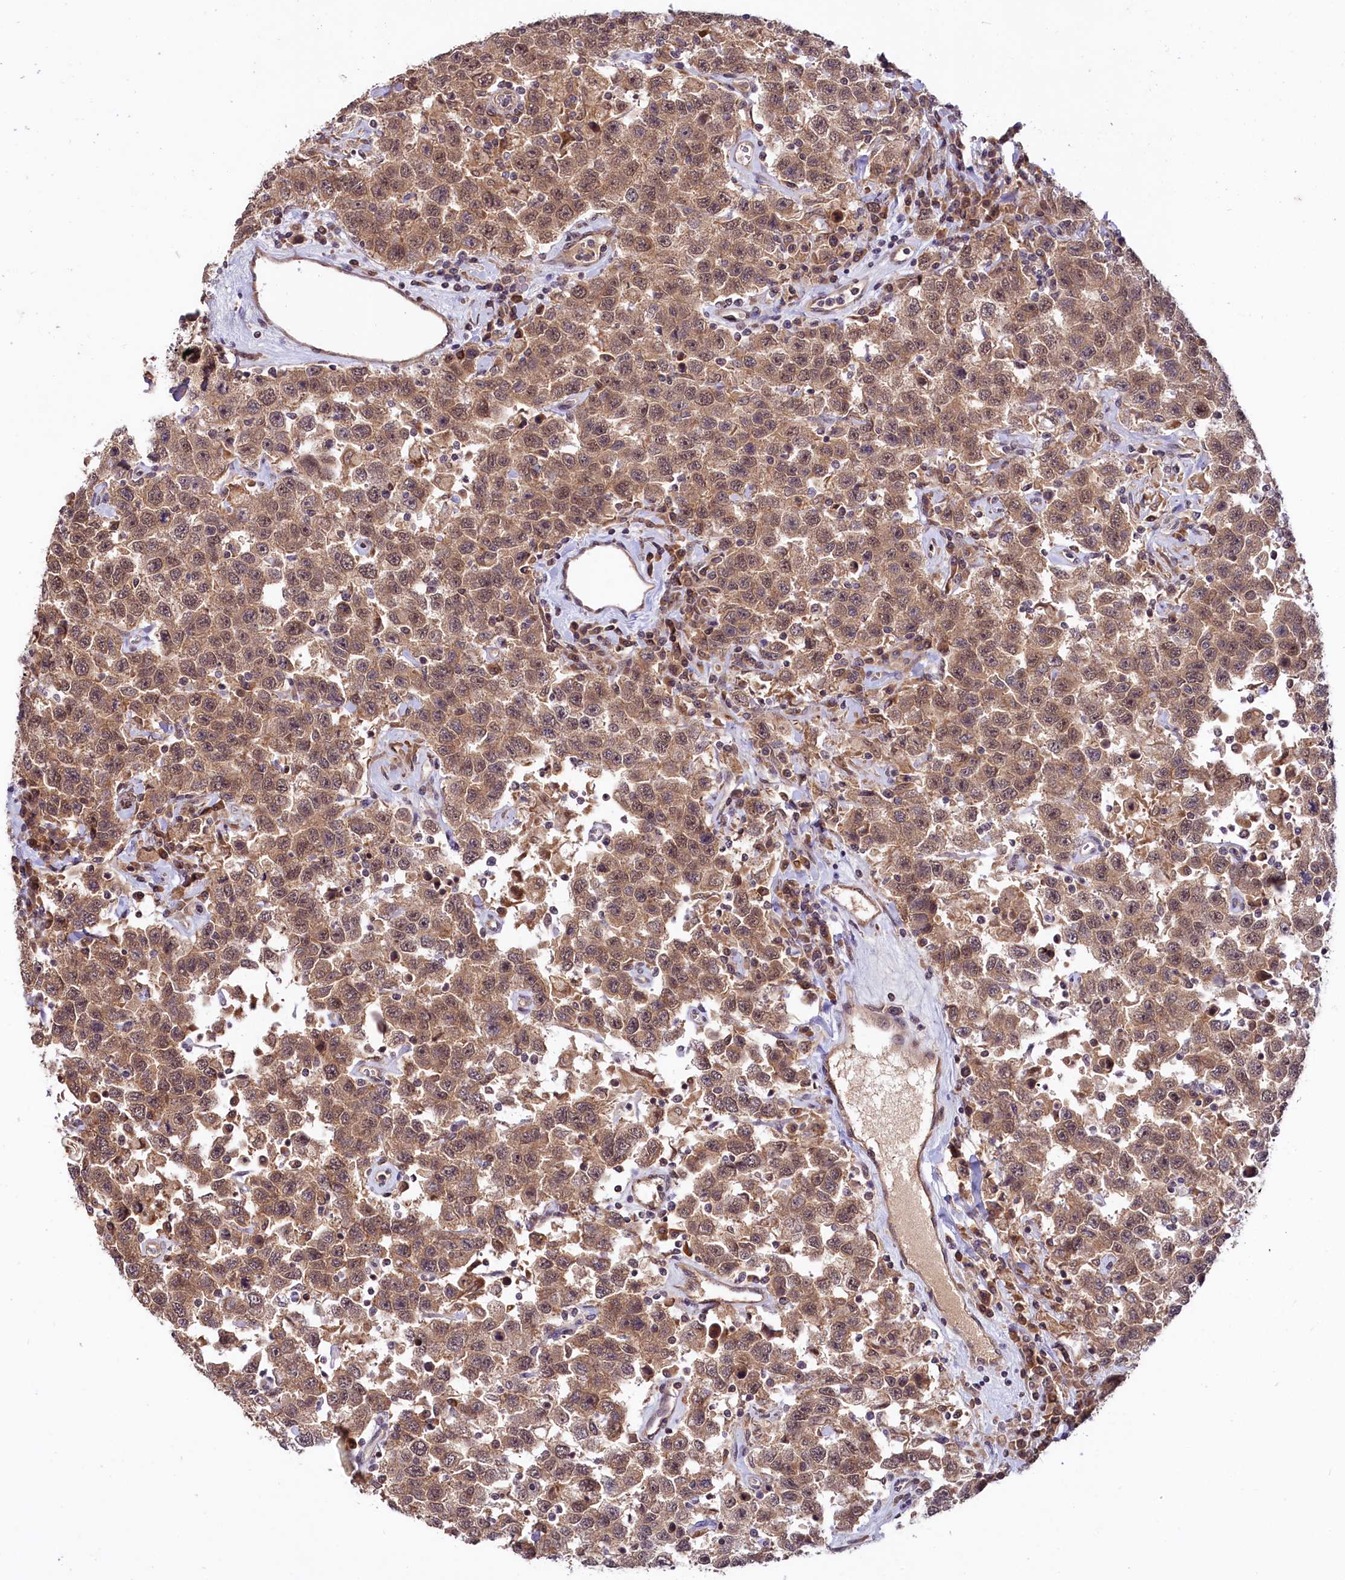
{"staining": {"intensity": "moderate", "quantity": ">75%", "location": "cytoplasmic/membranous,nuclear"}, "tissue": "testis cancer", "cell_type": "Tumor cells", "image_type": "cancer", "snomed": [{"axis": "morphology", "description": "Seminoma, NOS"}, {"axis": "topography", "description": "Testis"}], "caption": "The image displays a brown stain indicating the presence of a protein in the cytoplasmic/membranous and nuclear of tumor cells in testis cancer.", "gene": "UBE3A", "patient": {"sex": "male", "age": 41}}